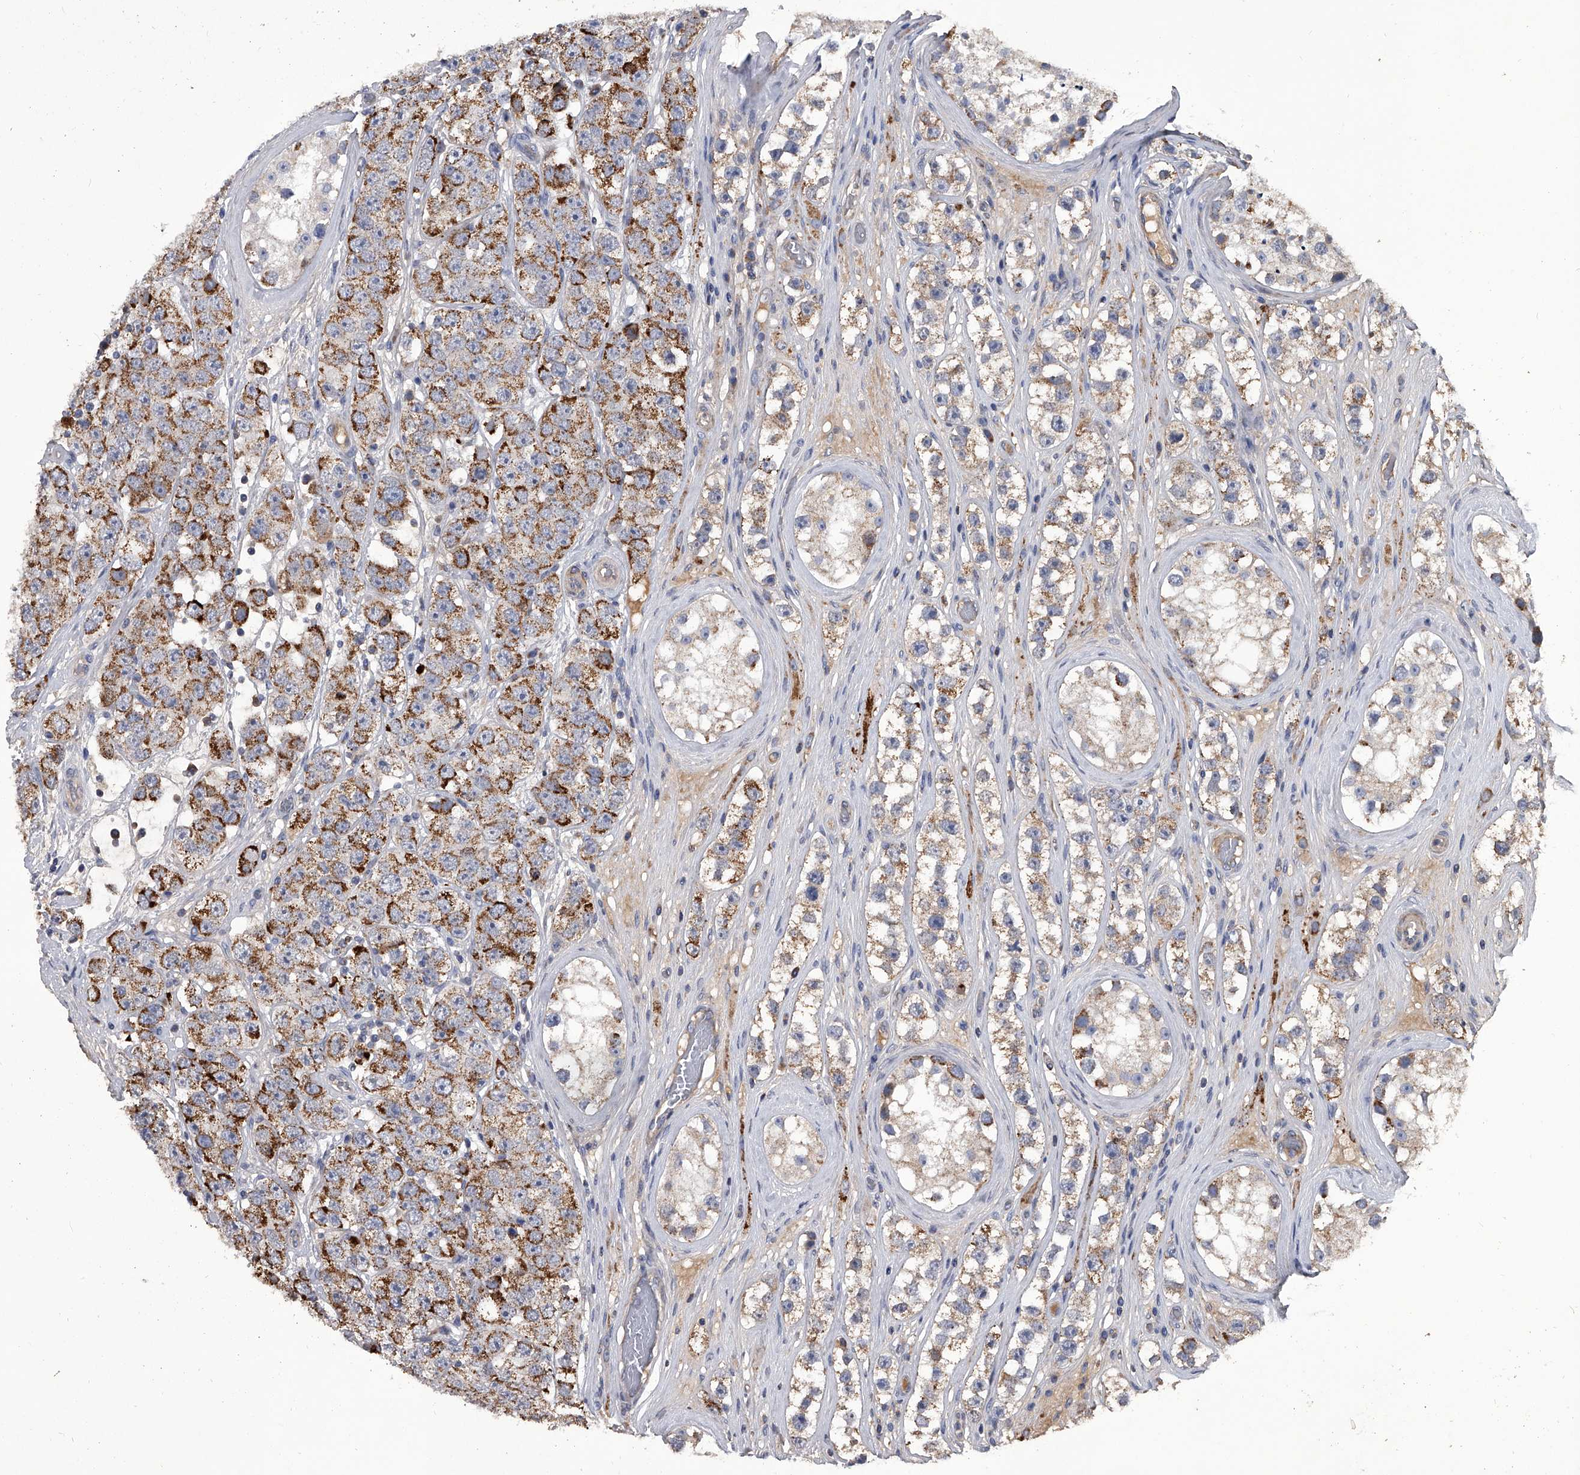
{"staining": {"intensity": "moderate", "quantity": ">75%", "location": "cytoplasmic/membranous"}, "tissue": "testis cancer", "cell_type": "Tumor cells", "image_type": "cancer", "snomed": [{"axis": "morphology", "description": "Seminoma, NOS"}, {"axis": "topography", "description": "Testis"}], "caption": "The photomicrograph reveals immunohistochemical staining of testis cancer (seminoma). There is moderate cytoplasmic/membranous expression is present in approximately >75% of tumor cells.", "gene": "NRP1", "patient": {"sex": "male", "age": 28}}